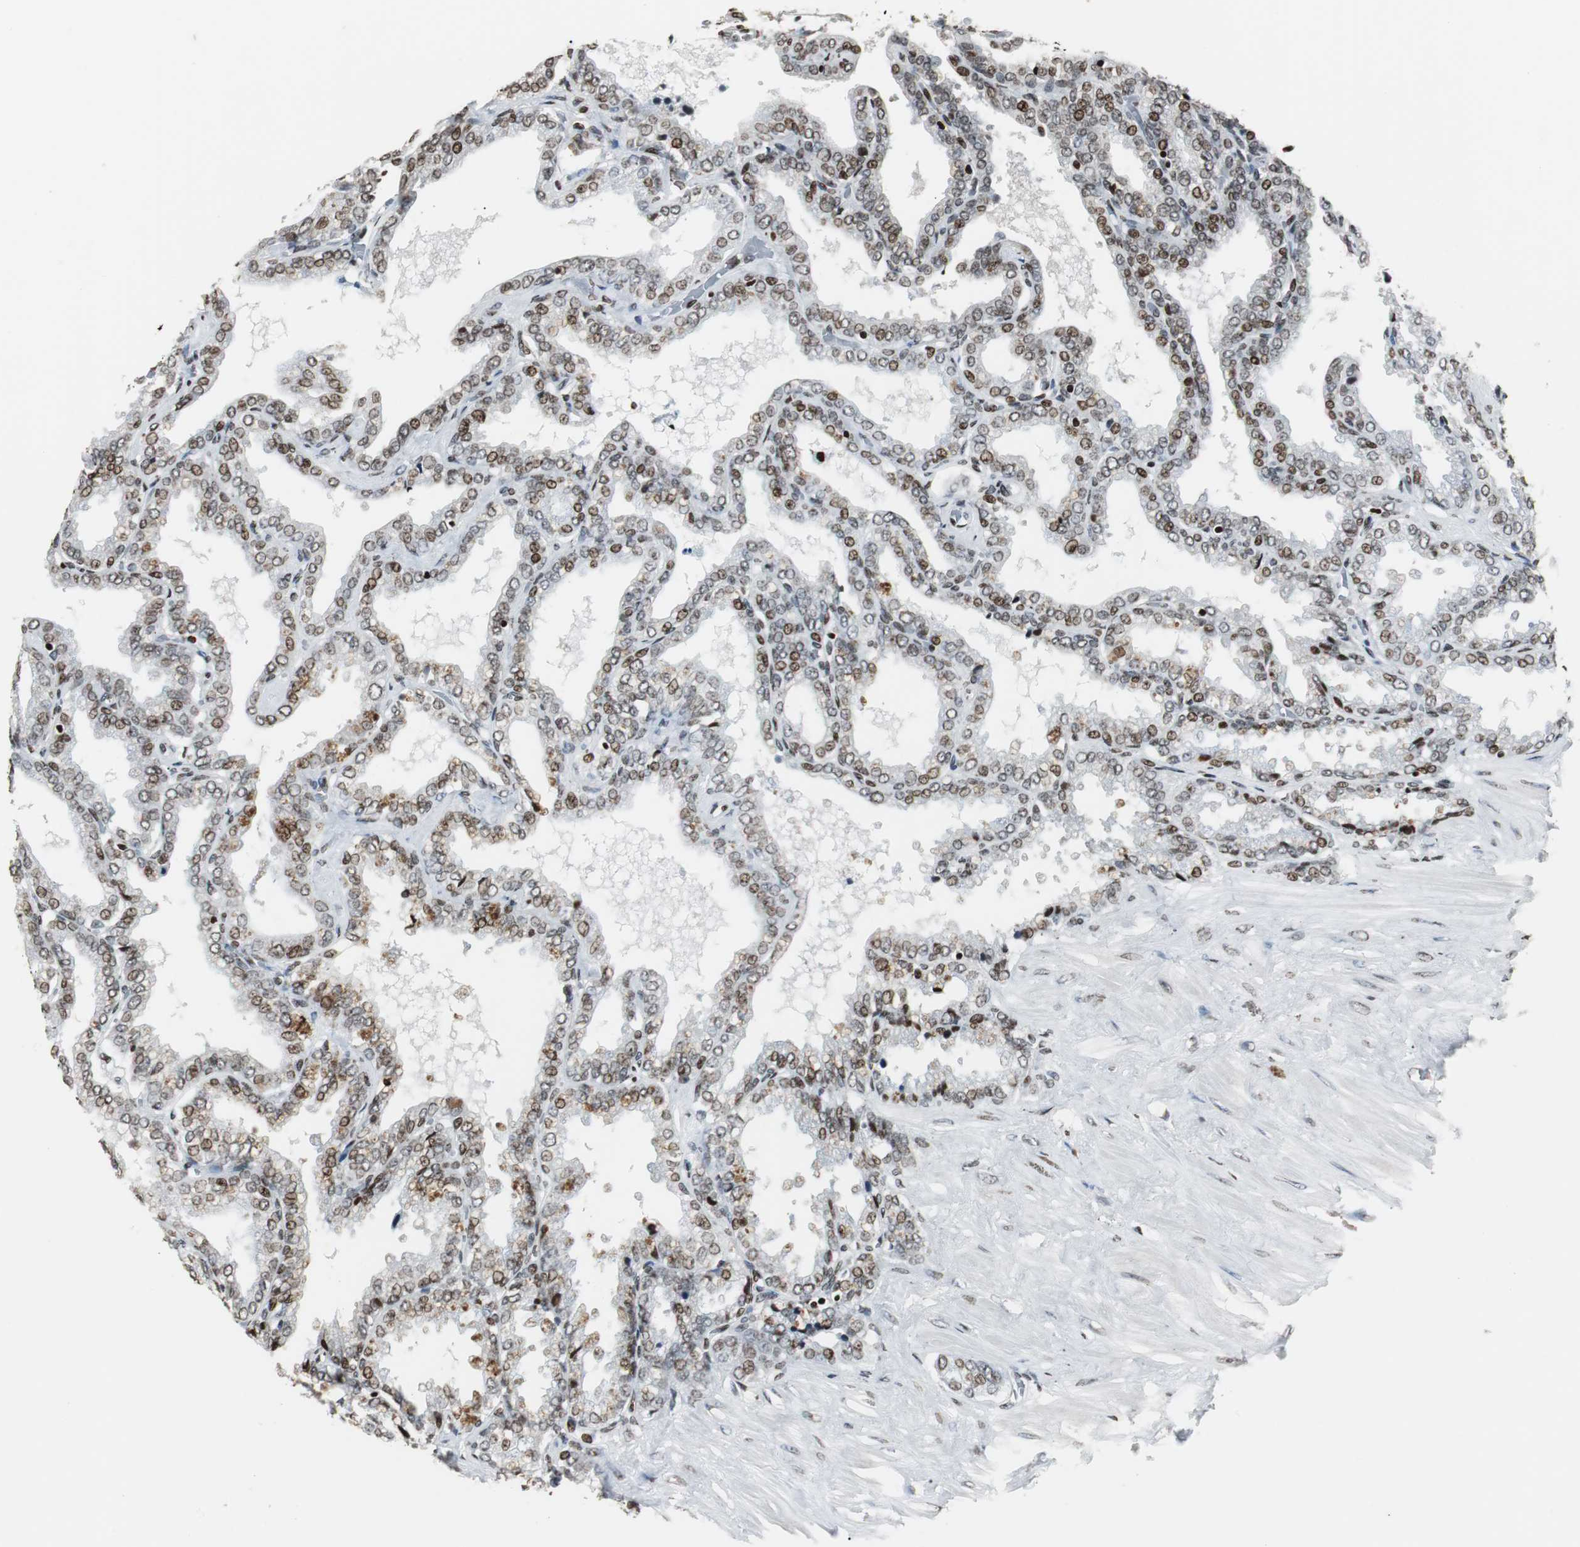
{"staining": {"intensity": "strong", "quantity": ">75%", "location": "nuclear"}, "tissue": "seminal vesicle", "cell_type": "Glandular cells", "image_type": "normal", "snomed": [{"axis": "morphology", "description": "Normal tissue, NOS"}, {"axis": "topography", "description": "Seminal veicle"}], "caption": "Immunohistochemical staining of normal human seminal vesicle demonstrates strong nuclear protein positivity in approximately >75% of glandular cells.", "gene": "PAXIP1", "patient": {"sex": "male", "age": 46}}